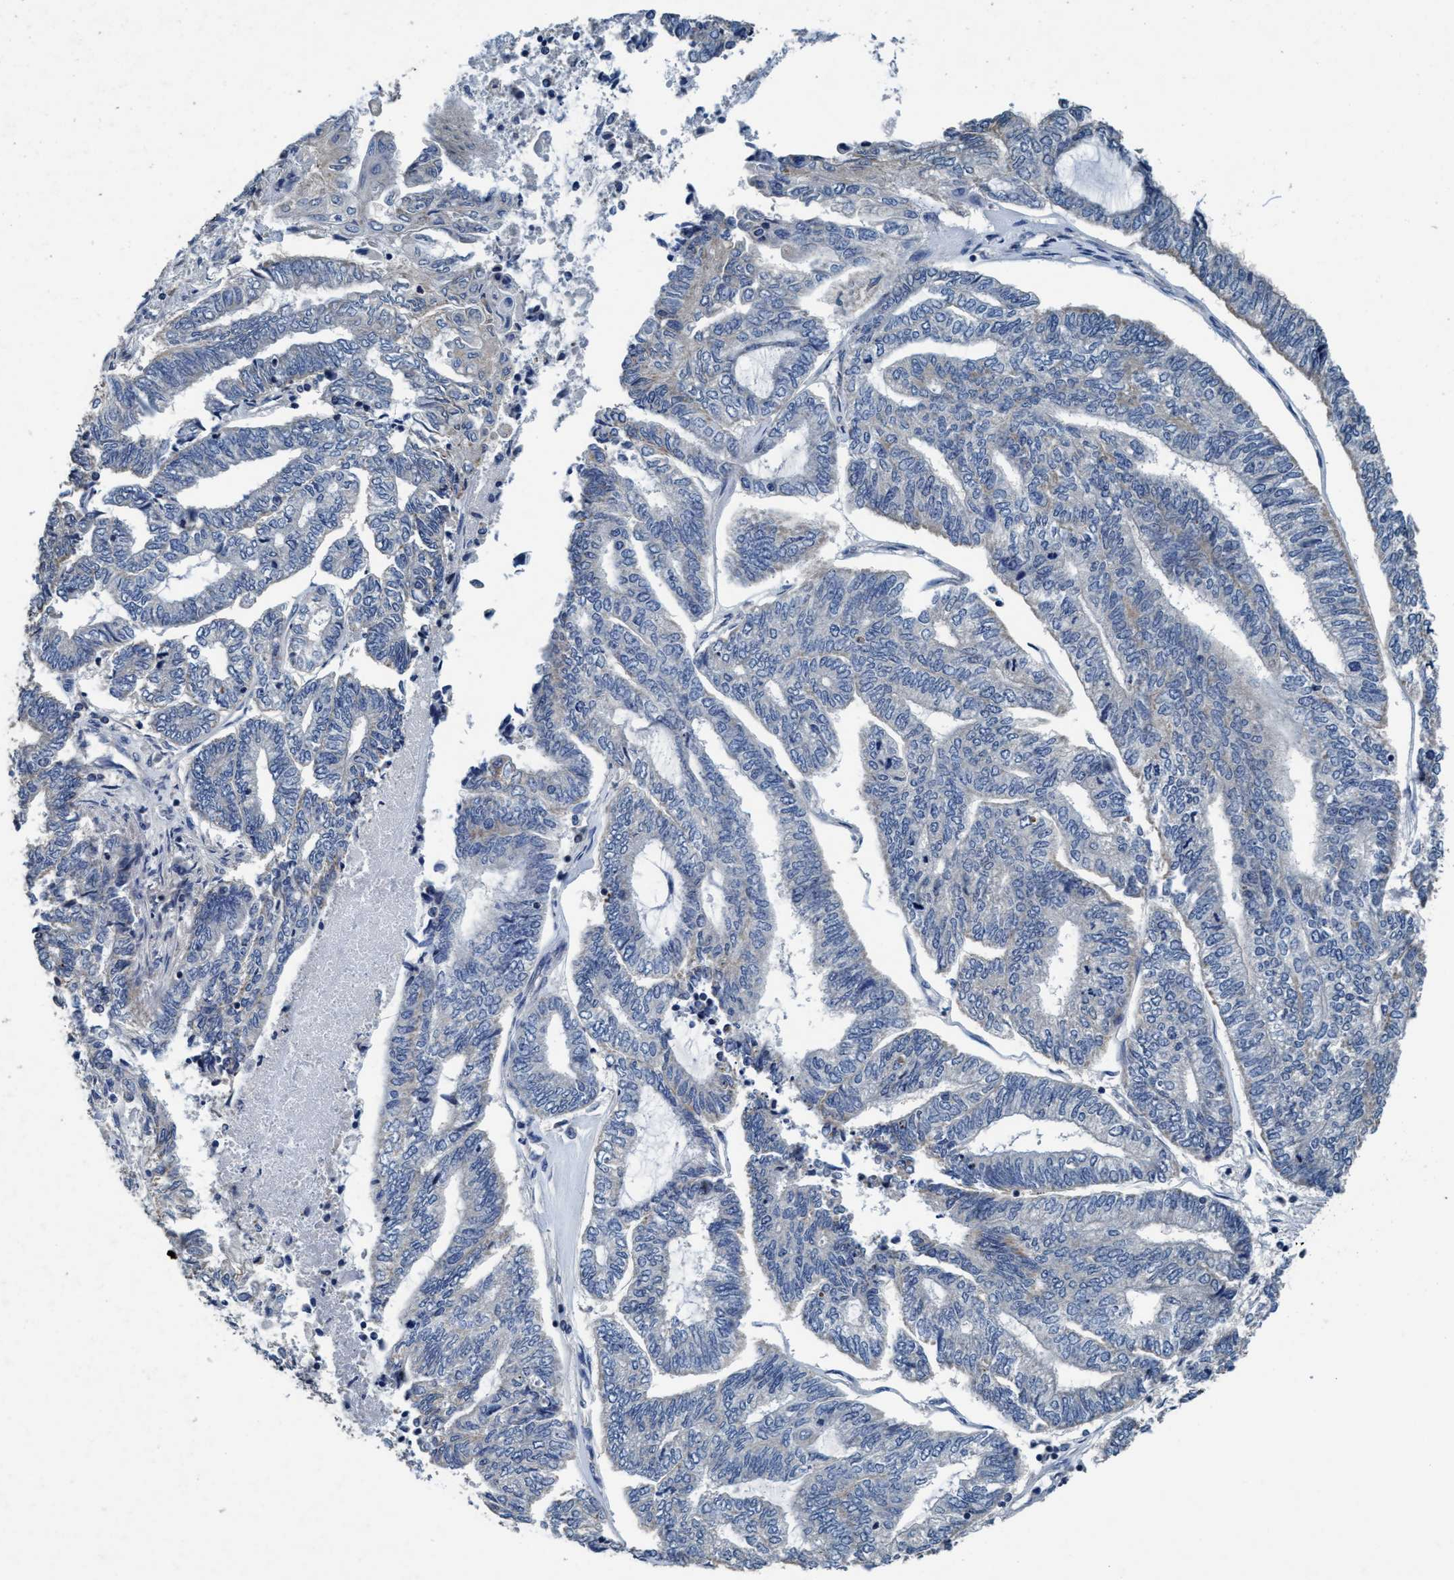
{"staining": {"intensity": "negative", "quantity": "none", "location": "none"}, "tissue": "endometrial cancer", "cell_type": "Tumor cells", "image_type": "cancer", "snomed": [{"axis": "morphology", "description": "Adenocarcinoma, NOS"}, {"axis": "topography", "description": "Uterus"}, {"axis": "topography", "description": "Endometrium"}], "caption": "The IHC image has no significant positivity in tumor cells of endometrial cancer tissue.", "gene": "ANKFN1", "patient": {"sex": "female", "age": 70}}